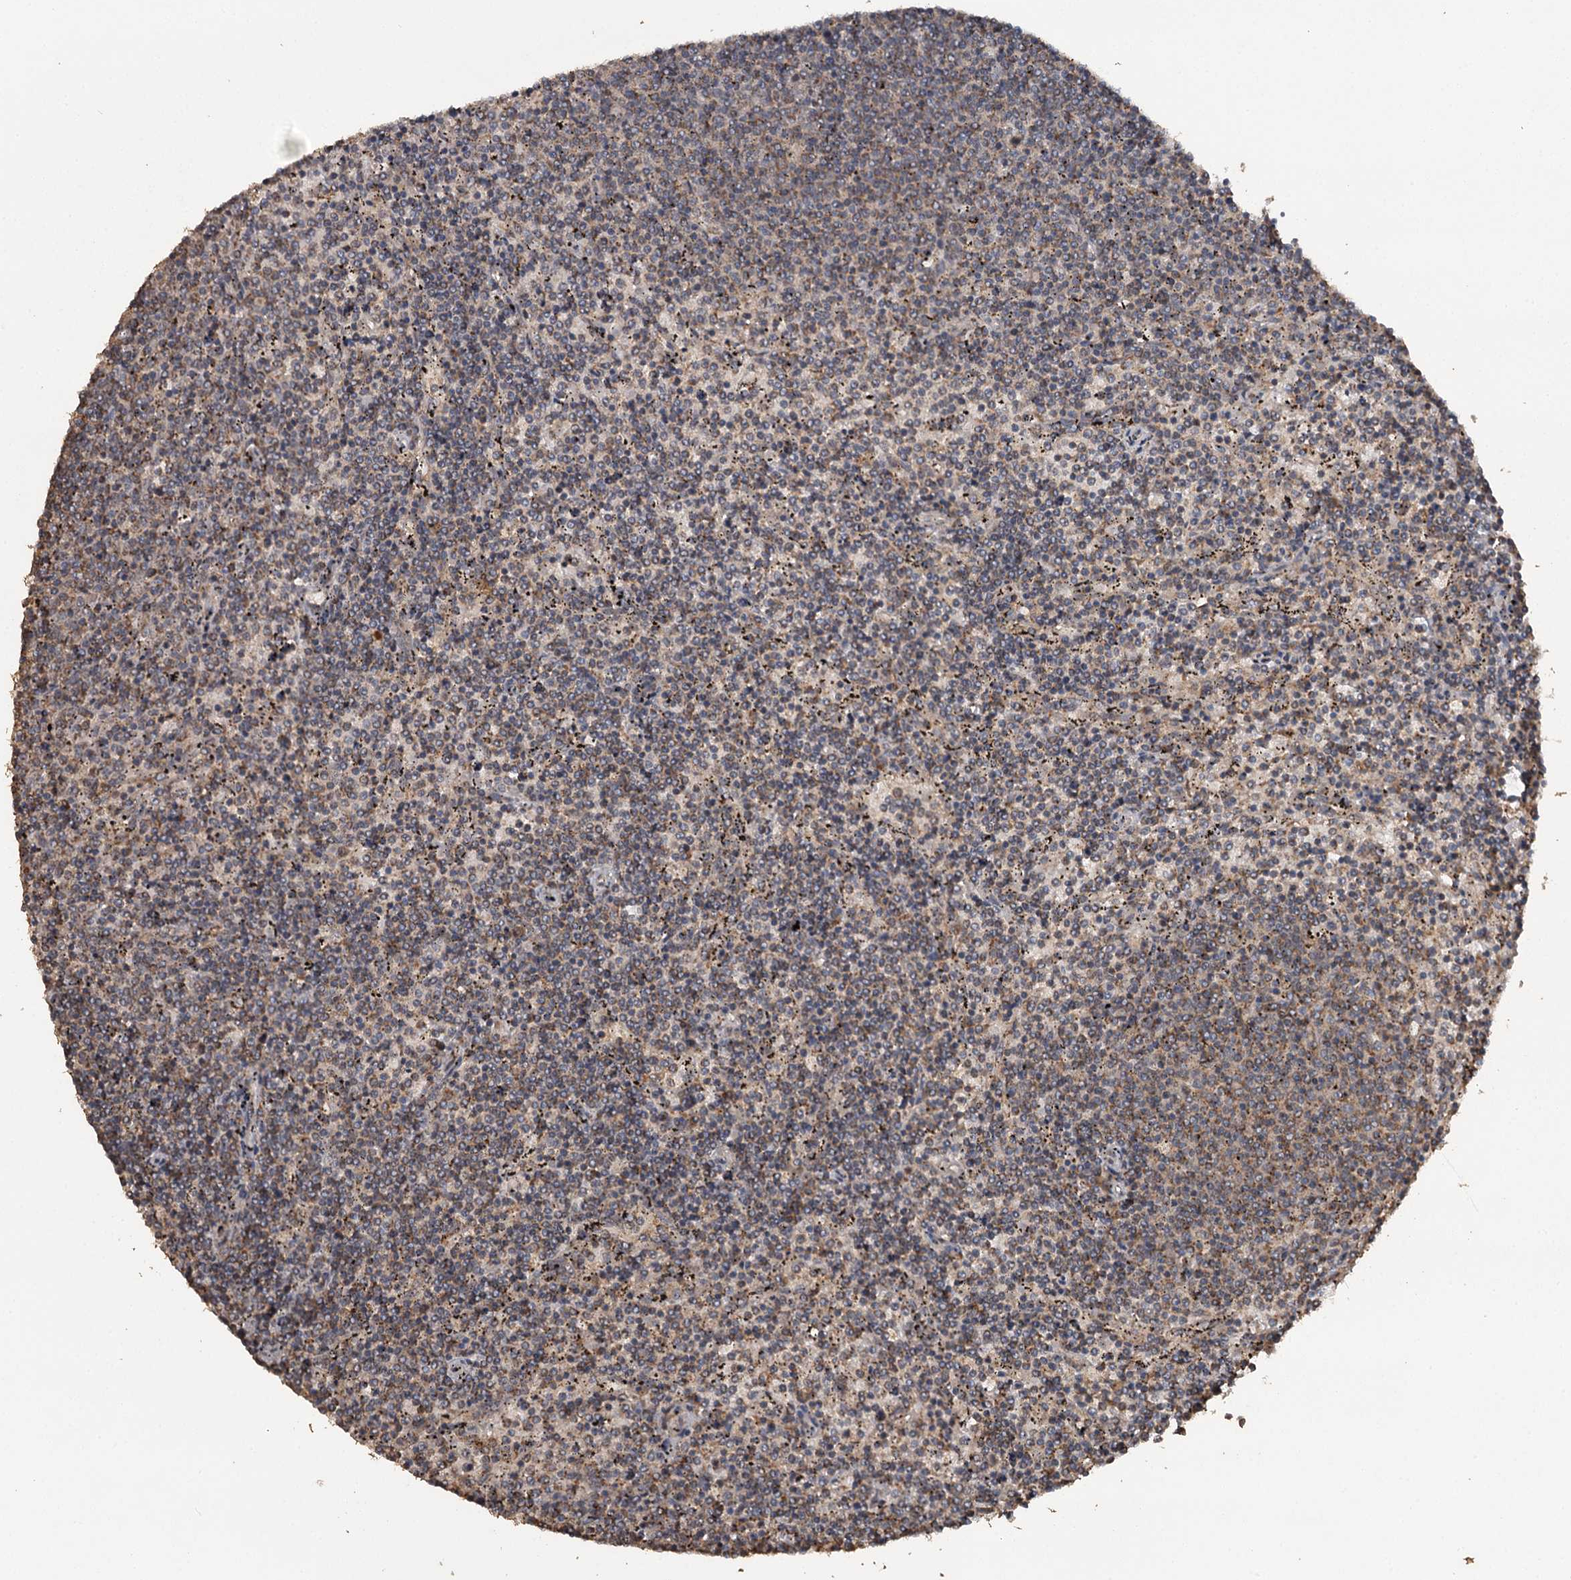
{"staining": {"intensity": "weak", "quantity": "25%-75%", "location": "cytoplasmic/membranous"}, "tissue": "lymphoma", "cell_type": "Tumor cells", "image_type": "cancer", "snomed": [{"axis": "morphology", "description": "Malignant lymphoma, non-Hodgkin's type, Low grade"}, {"axis": "topography", "description": "Spleen"}], "caption": "IHC micrograph of lymphoma stained for a protein (brown), which reveals low levels of weak cytoplasmic/membranous expression in about 25%-75% of tumor cells.", "gene": "WIPI1", "patient": {"sex": "female", "age": 50}}